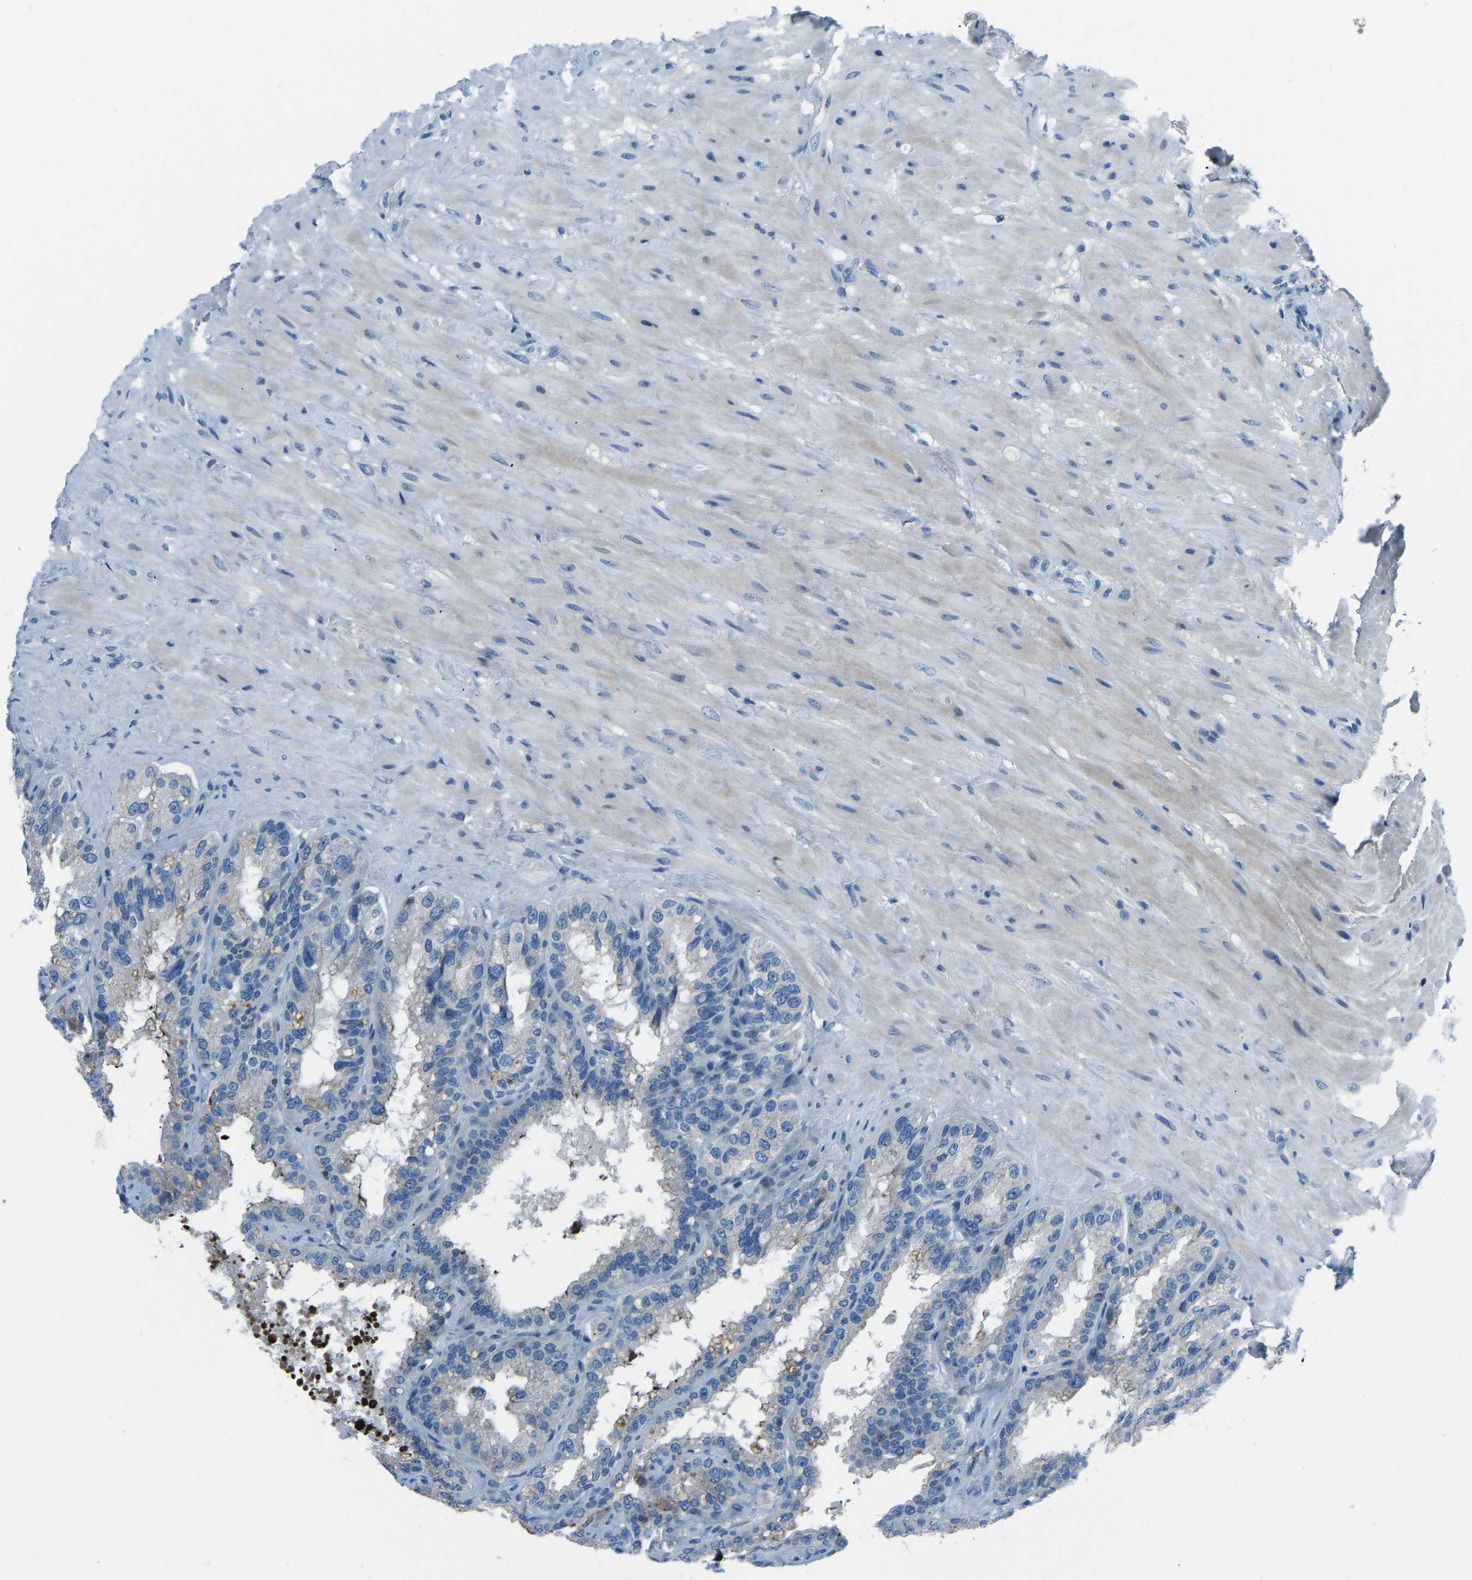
{"staining": {"intensity": "weak", "quantity": "<25%", "location": "cytoplasmic/membranous"}, "tissue": "seminal vesicle", "cell_type": "Glandular cells", "image_type": "normal", "snomed": [{"axis": "morphology", "description": "Normal tissue, NOS"}, {"axis": "topography", "description": "Seminal veicle"}], "caption": "Human seminal vesicle stained for a protein using IHC reveals no expression in glandular cells.", "gene": "XIRP1", "patient": {"sex": "male", "age": 68}}